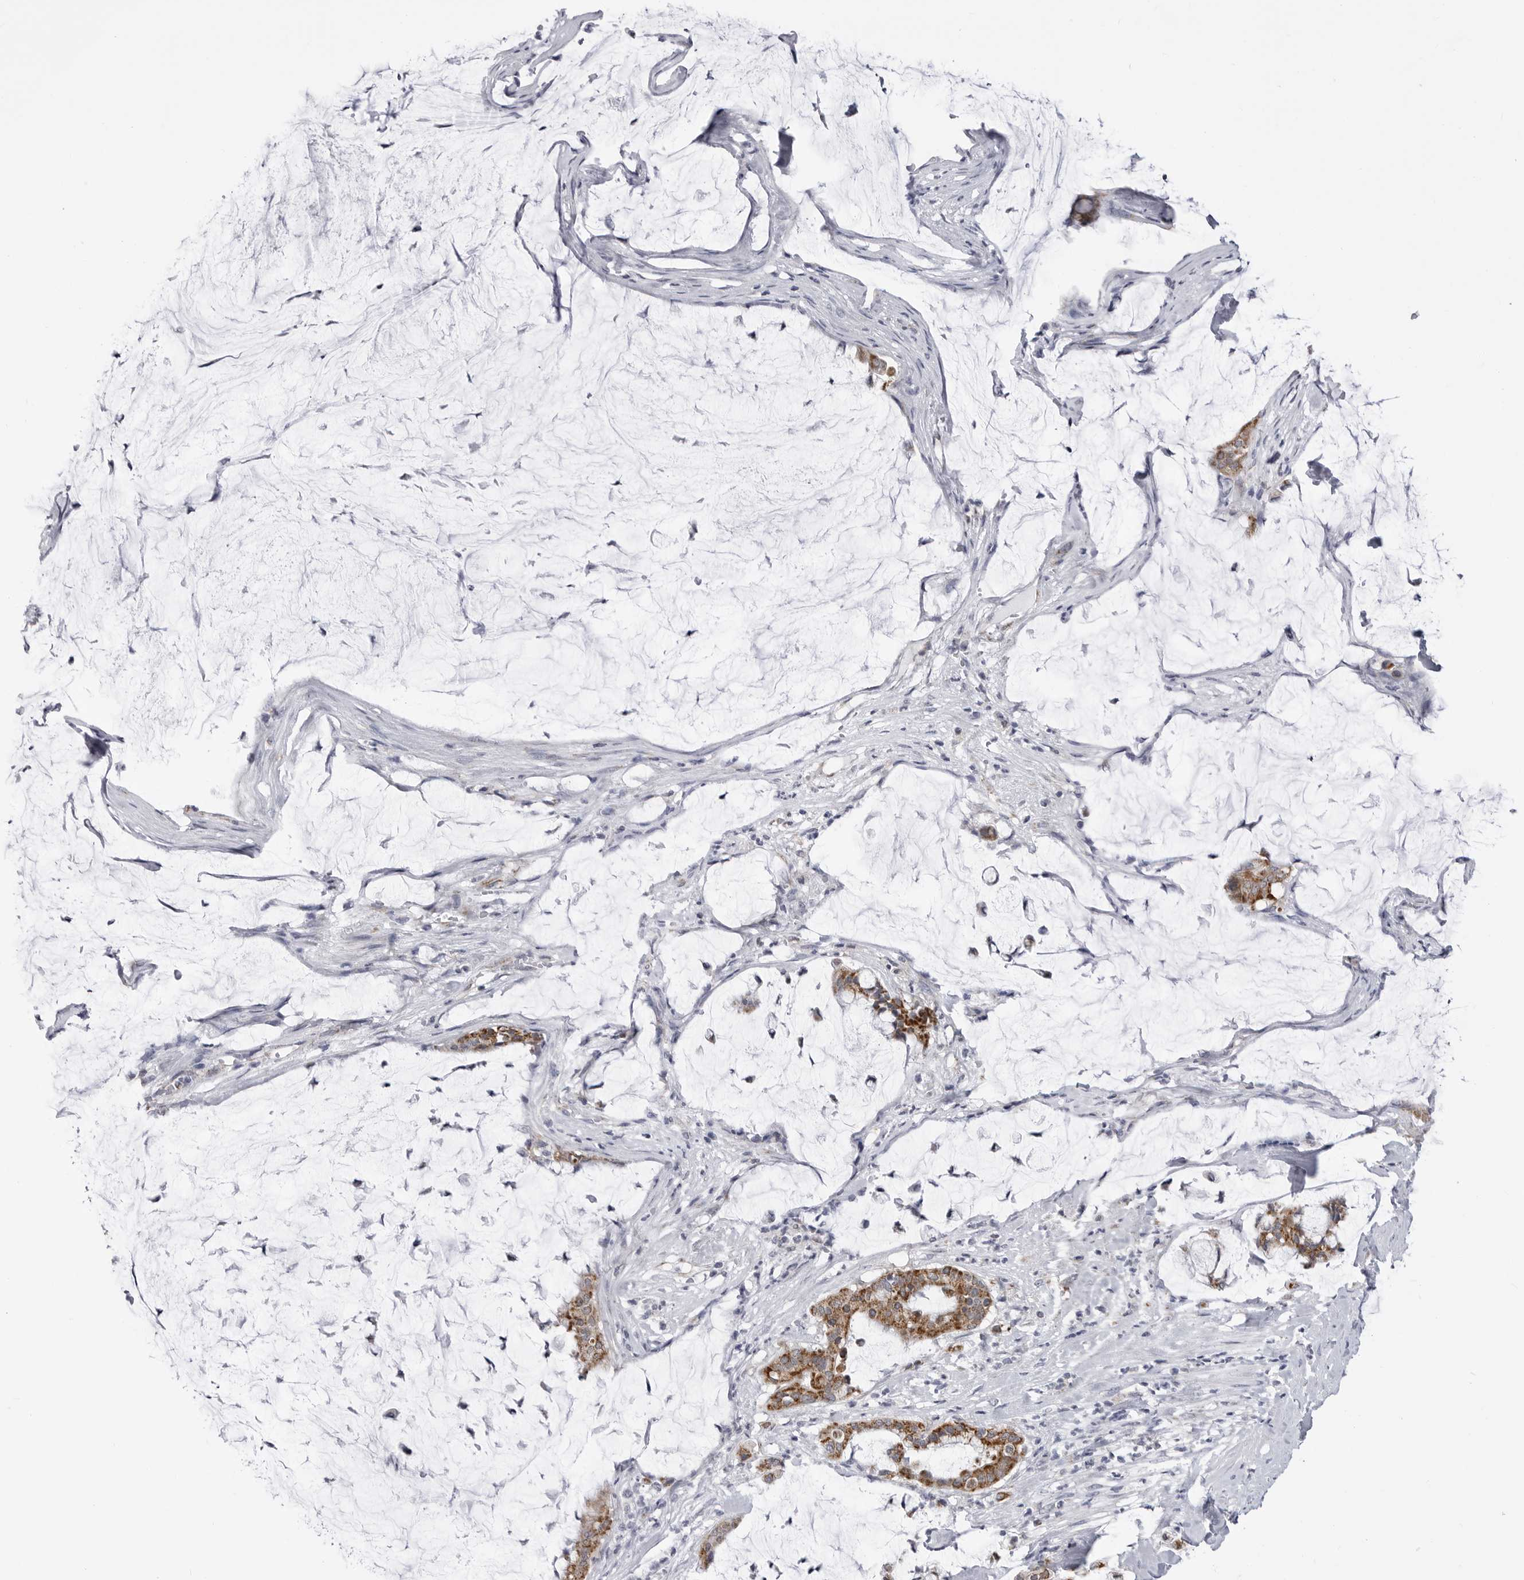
{"staining": {"intensity": "strong", "quantity": ">75%", "location": "cytoplasmic/membranous"}, "tissue": "pancreatic cancer", "cell_type": "Tumor cells", "image_type": "cancer", "snomed": [{"axis": "morphology", "description": "Adenocarcinoma, NOS"}, {"axis": "topography", "description": "Pancreas"}], "caption": "Immunohistochemistry (IHC) histopathology image of neoplastic tissue: pancreatic cancer (adenocarcinoma) stained using IHC shows high levels of strong protein expression localized specifically in the cytoplasmic/membranous of tumor cells, appearing as a cytoplasmic/membranous brown color.", "gene": "FH", "patient": {"sex": "male", "age": 41}}